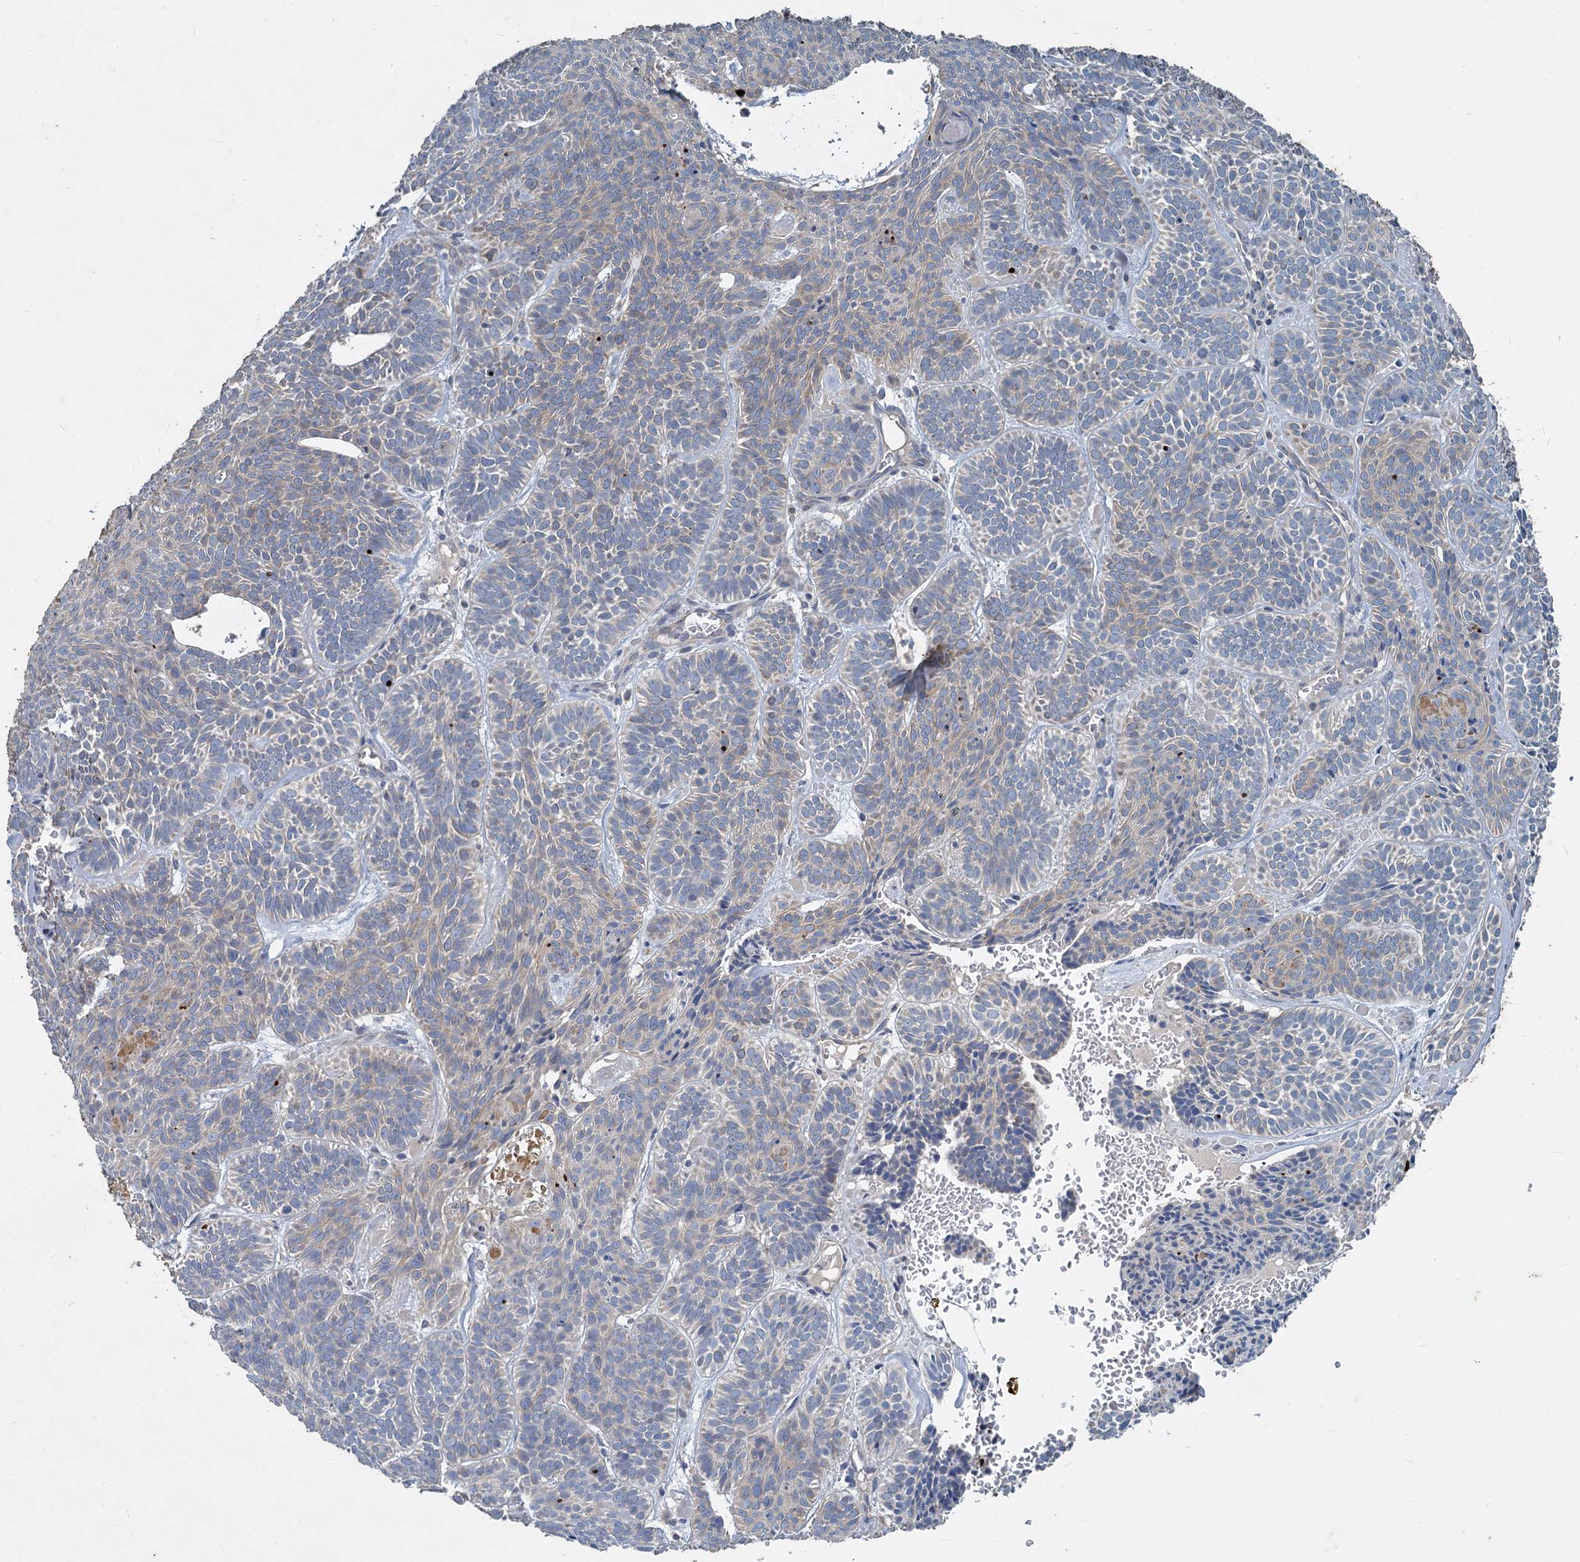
{"staining": {"intensity": "negative", "quantity": "none", "location": "none"}, "tissue": "skin cancer", "cell_type": "Tumor cells", "image_type": "cancer", "snomed": [{"axis": "morphology", "description": "Basal cell carcinoma"}, {"axis": "topography", "description": "Skin"}], "caption": "Immunohistochemical staining of human skin cancer (basal cell carcinoma) reveals no significant staining in tumor cells.", "gene": "SLC2A7", "patient": {"sex": "male", "age": 85}}